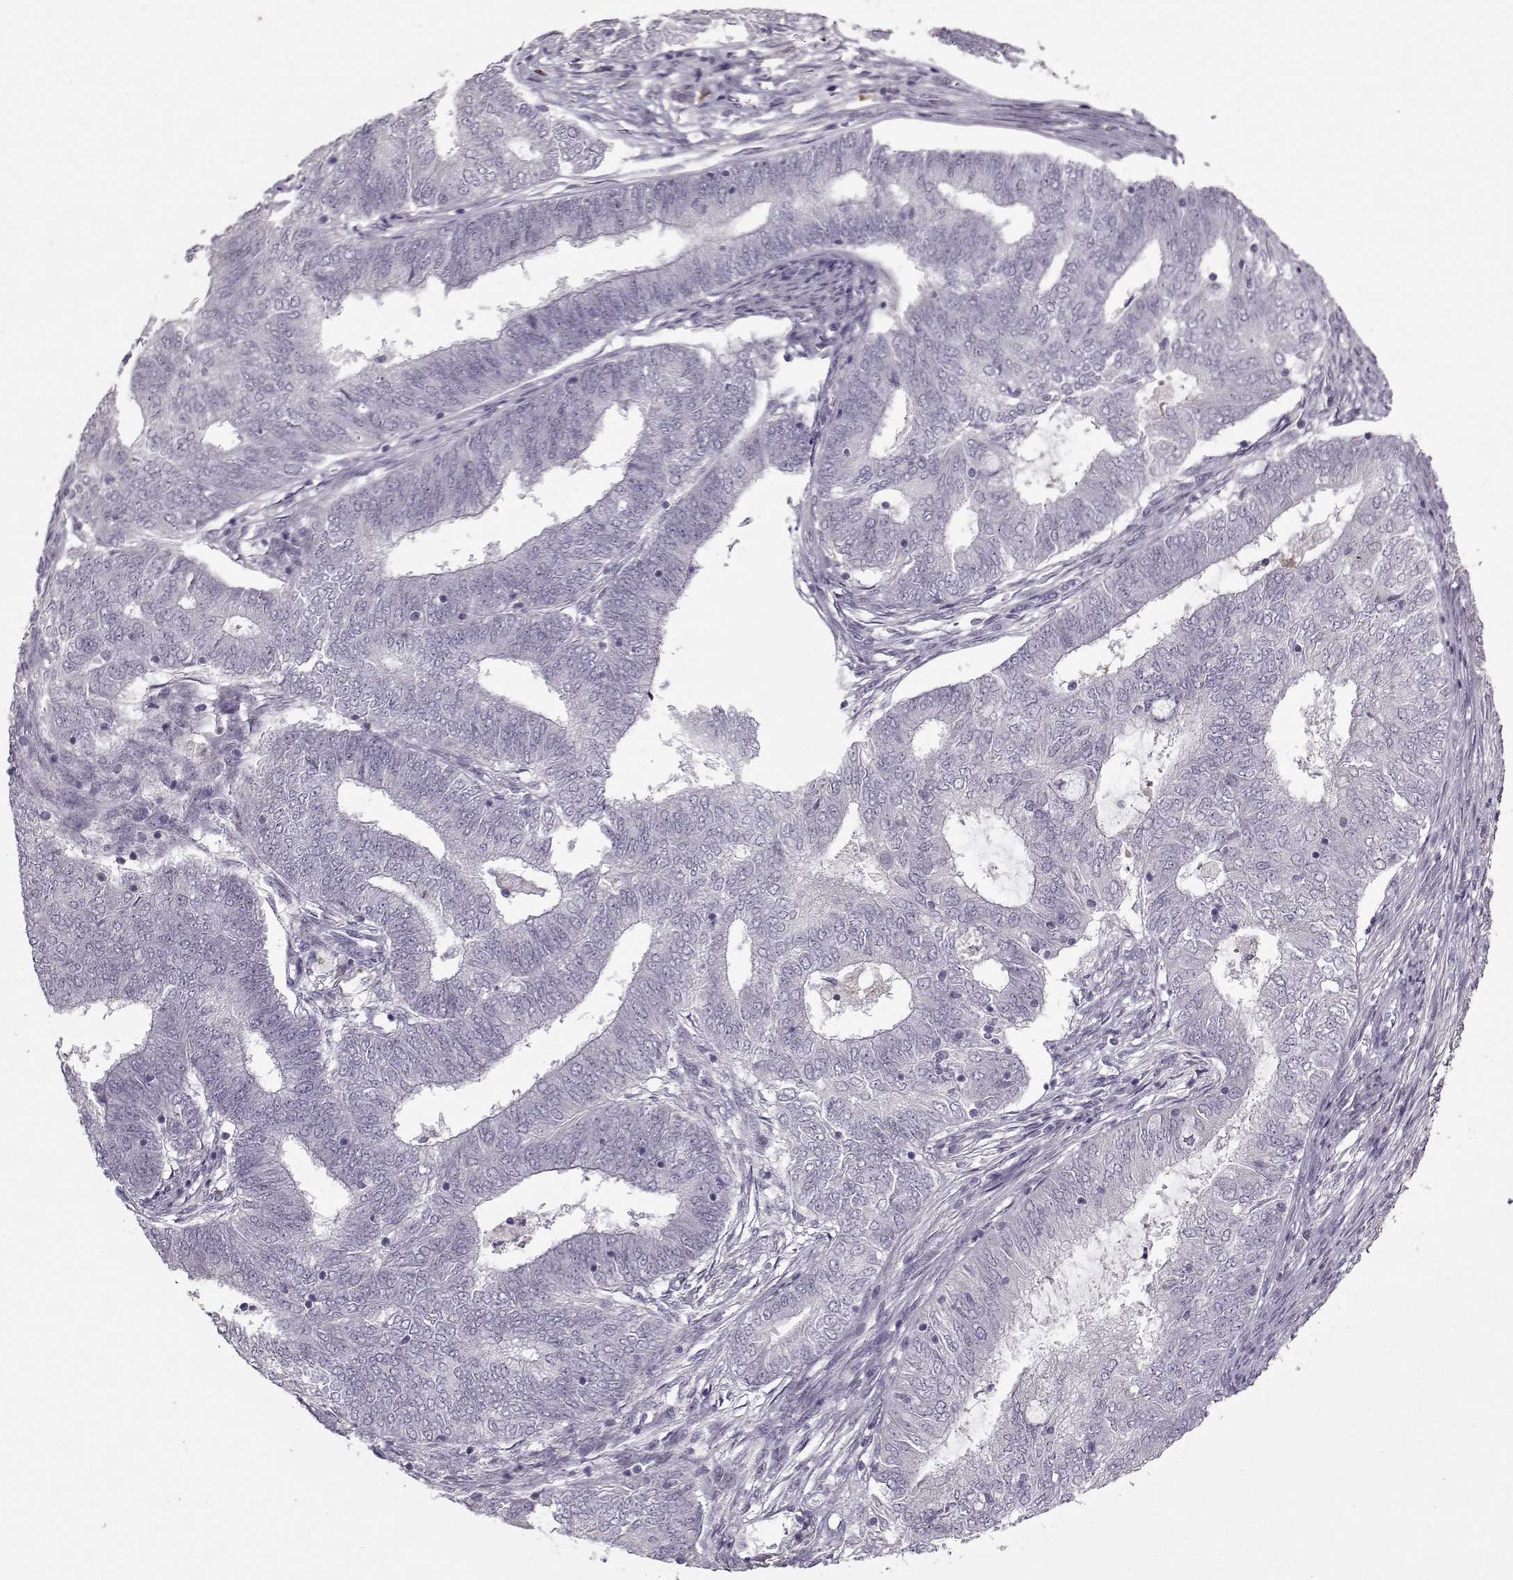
{"staining": {"intensity": "negative", "quantity": "none", "location": "none"}, "tissue": "endometrial cancer", "cell_type": "Tumor cells", "image_type": "cancer", "snomed": [{"axis": "morphology", "description": "Adenocarcinoma, NOS"}, {"axis": "topography", "description": "Endometrium"}], "caption": "Tumor cells show no significant protein staining in endometrial cancer (adenocarcinoma).", "gene": "KRT9", "patient": {"sex": "female", "age": 62}}